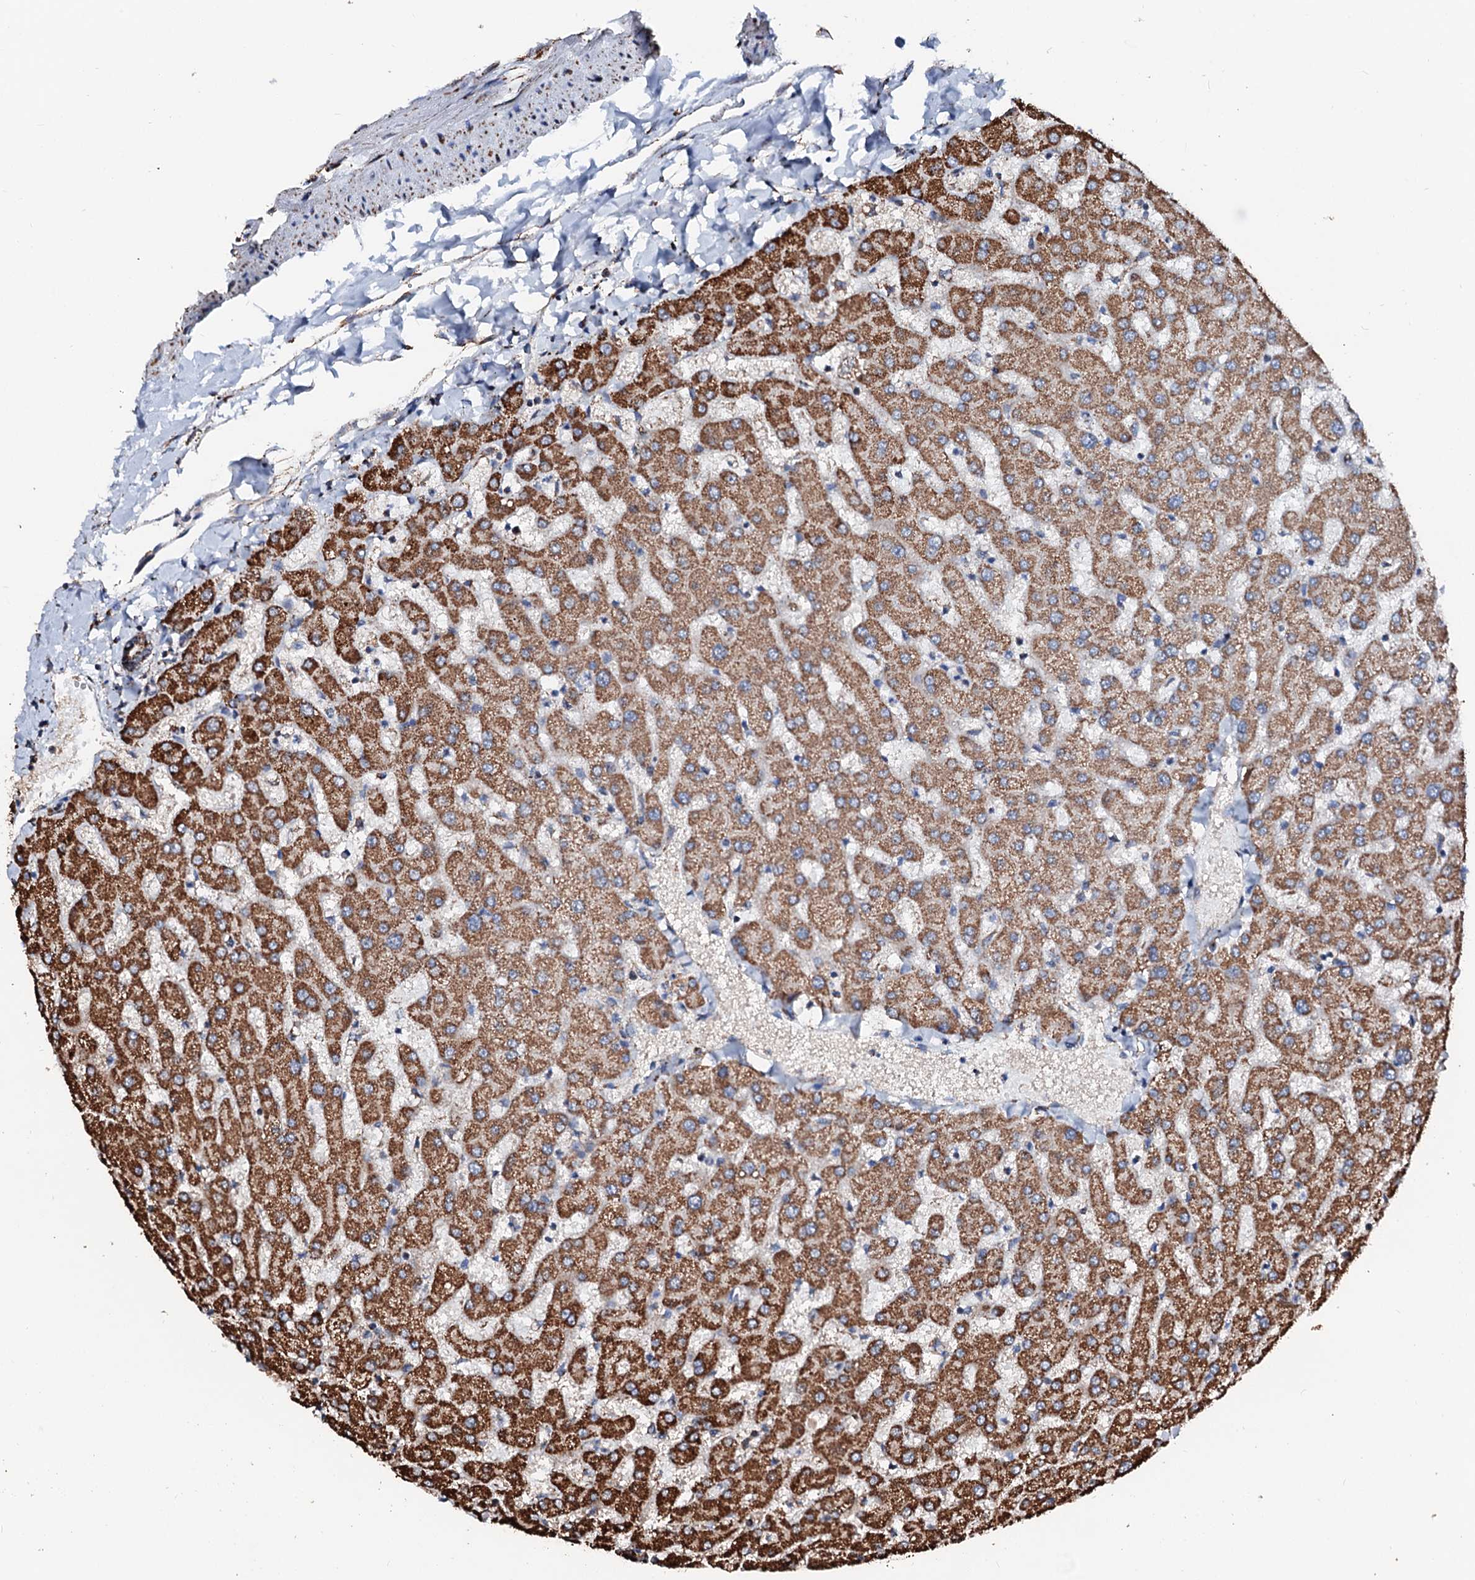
{"staining": {"intensity": "moderate", "quantity": ">75%", "location": "cytoplasmic/membranous"}, "tissue": "liver", "cell_type": "Cholangiocytes", "image_type": "normal", "snomed": [{"axis": "morphology", "description": "Normal tissue, NOS"}, {"axis": "topography", "description": "Liver"}], "caption": "Unremarkable liver was stained to show a protein in brown. There is medium levels of moderate cytoplasmic/membranous positivity in about >75% of cholangiocytes. Ihc stains the protein of interest in brown and the nuclei are stained blue.", "gene": "SECISBP2L", "patient": {"sex": "female", "age": 63}}